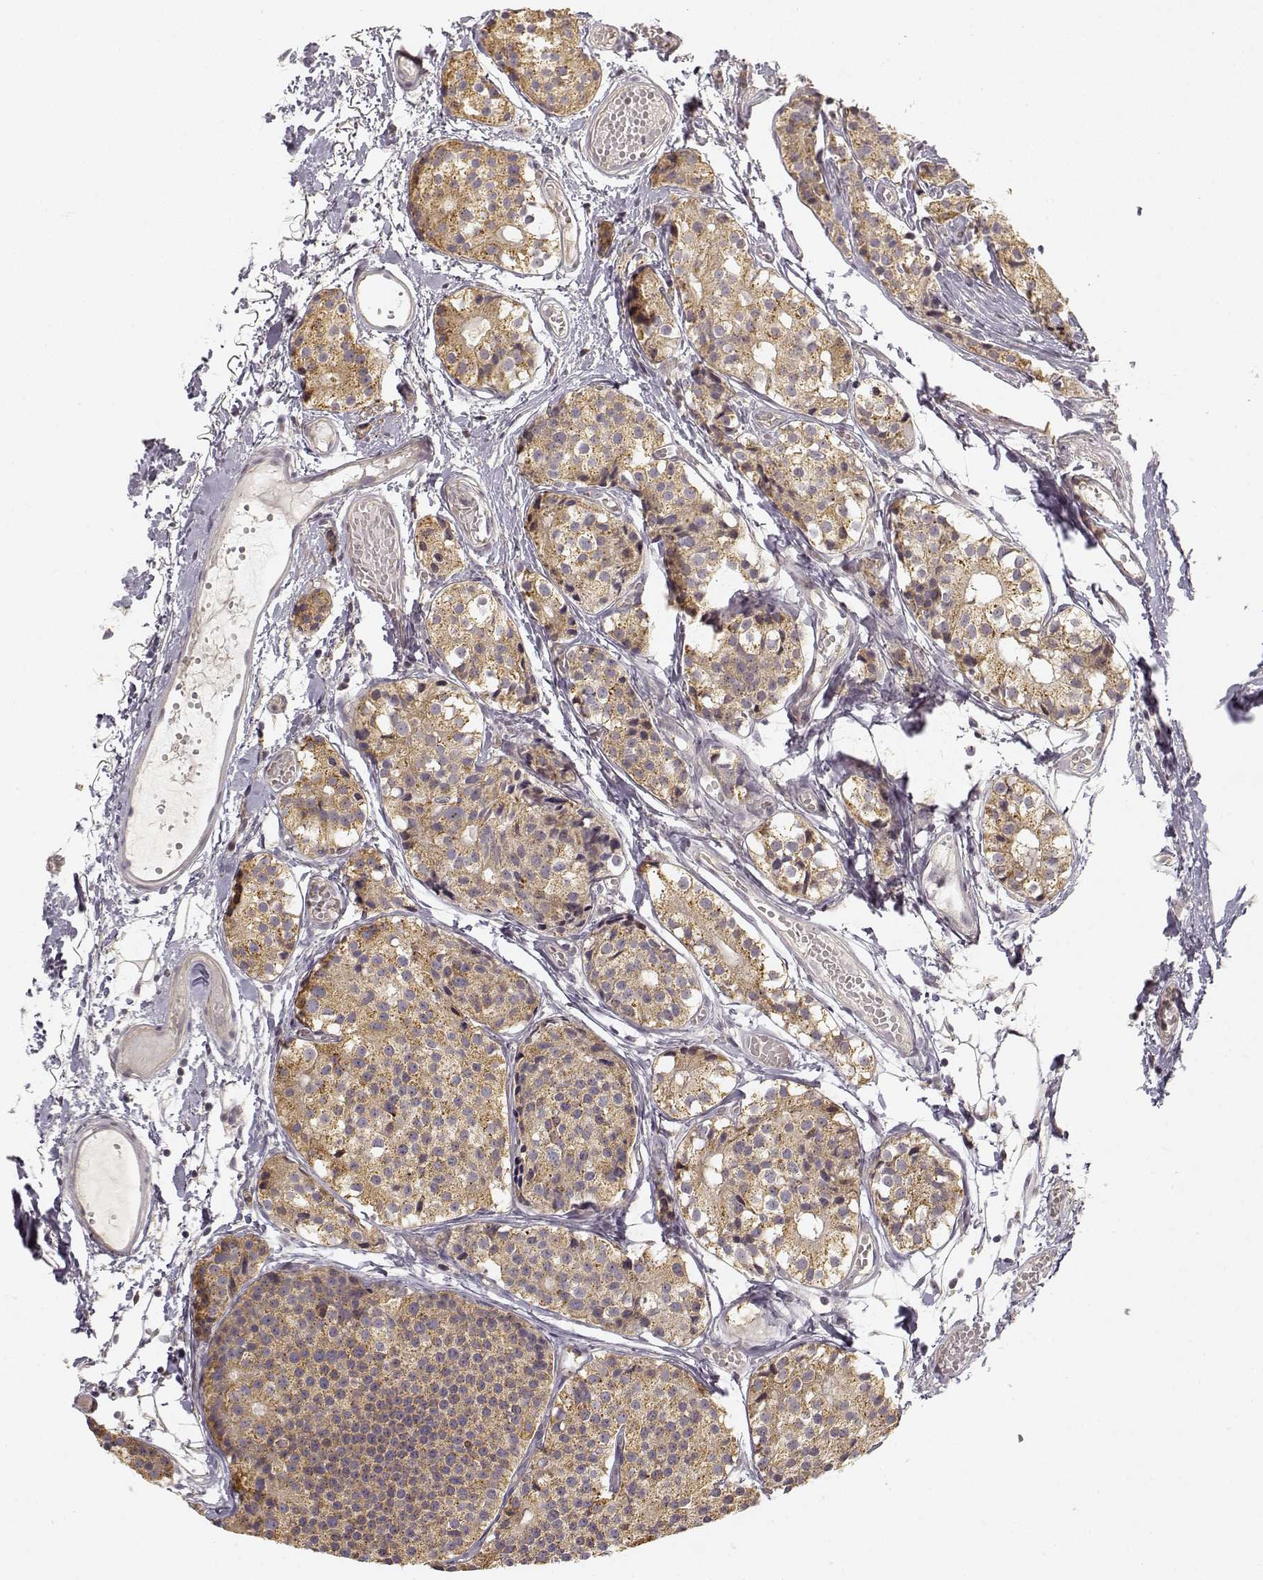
{"staining": {"intensity": "moderate", "quantity": ">75%", "location": "cytoplasmic/membranous"}, "tissue": "carcinoid", "cell_type": "Tumor cells", "image_type": "cancer", "snomed": [{"axis": "morphology", "description": "Carcinoid, malignant, NOS"}, {"axis": "topography", "description": "Small intestine"}], "caption": "This photomicrograph reveals carcinoid stained with IHC to label a protein in brown. The cytoplasmic/membranous of tumor cells show moderate positivity for the protein. Nuclei are counter-stained blue.", "gene": "MED12L", "patient": {"sex": "female", "age": 65}}